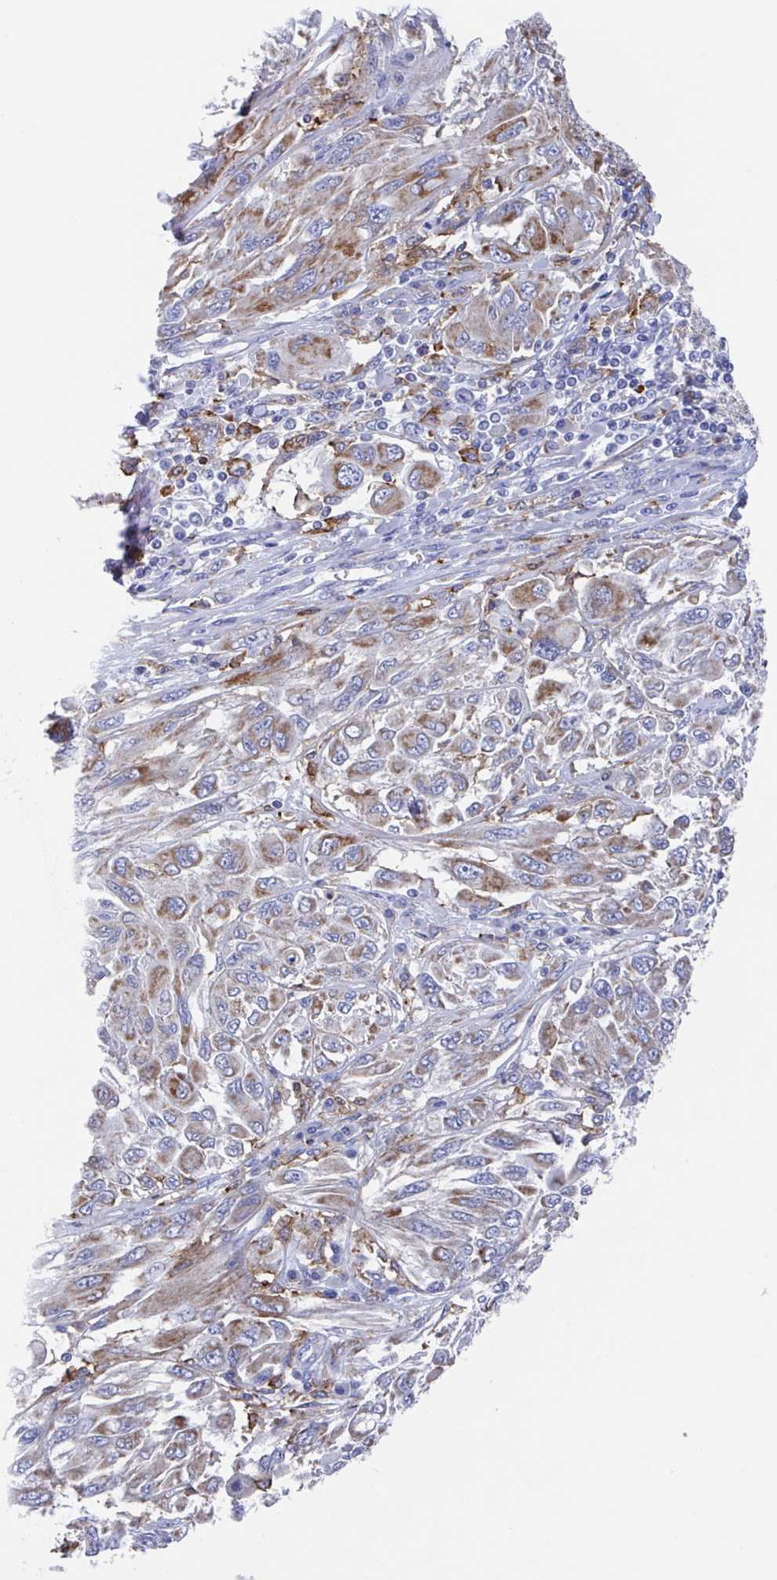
{"staining": {"intensity": "moderate", "quantity": ">75%", "location": "cytoplasmic/membranous"}, "tissue": "melanoma", "cell_type": "Tumor cells", "image_type": "cancer", "snomed": [{"axis": "morphology", "description": "Malignant melanoma, NOS"}, {"axis": "topography", "description": "Skin"}], "caption": "Melanoma tissue reveals moderate cytoplasmic/membranous expression in approximately >75% of tumor cells Nuclei are stained in blue.", "gene": "FCGR3A", "patient": {"sex": "female", "age": 91}}